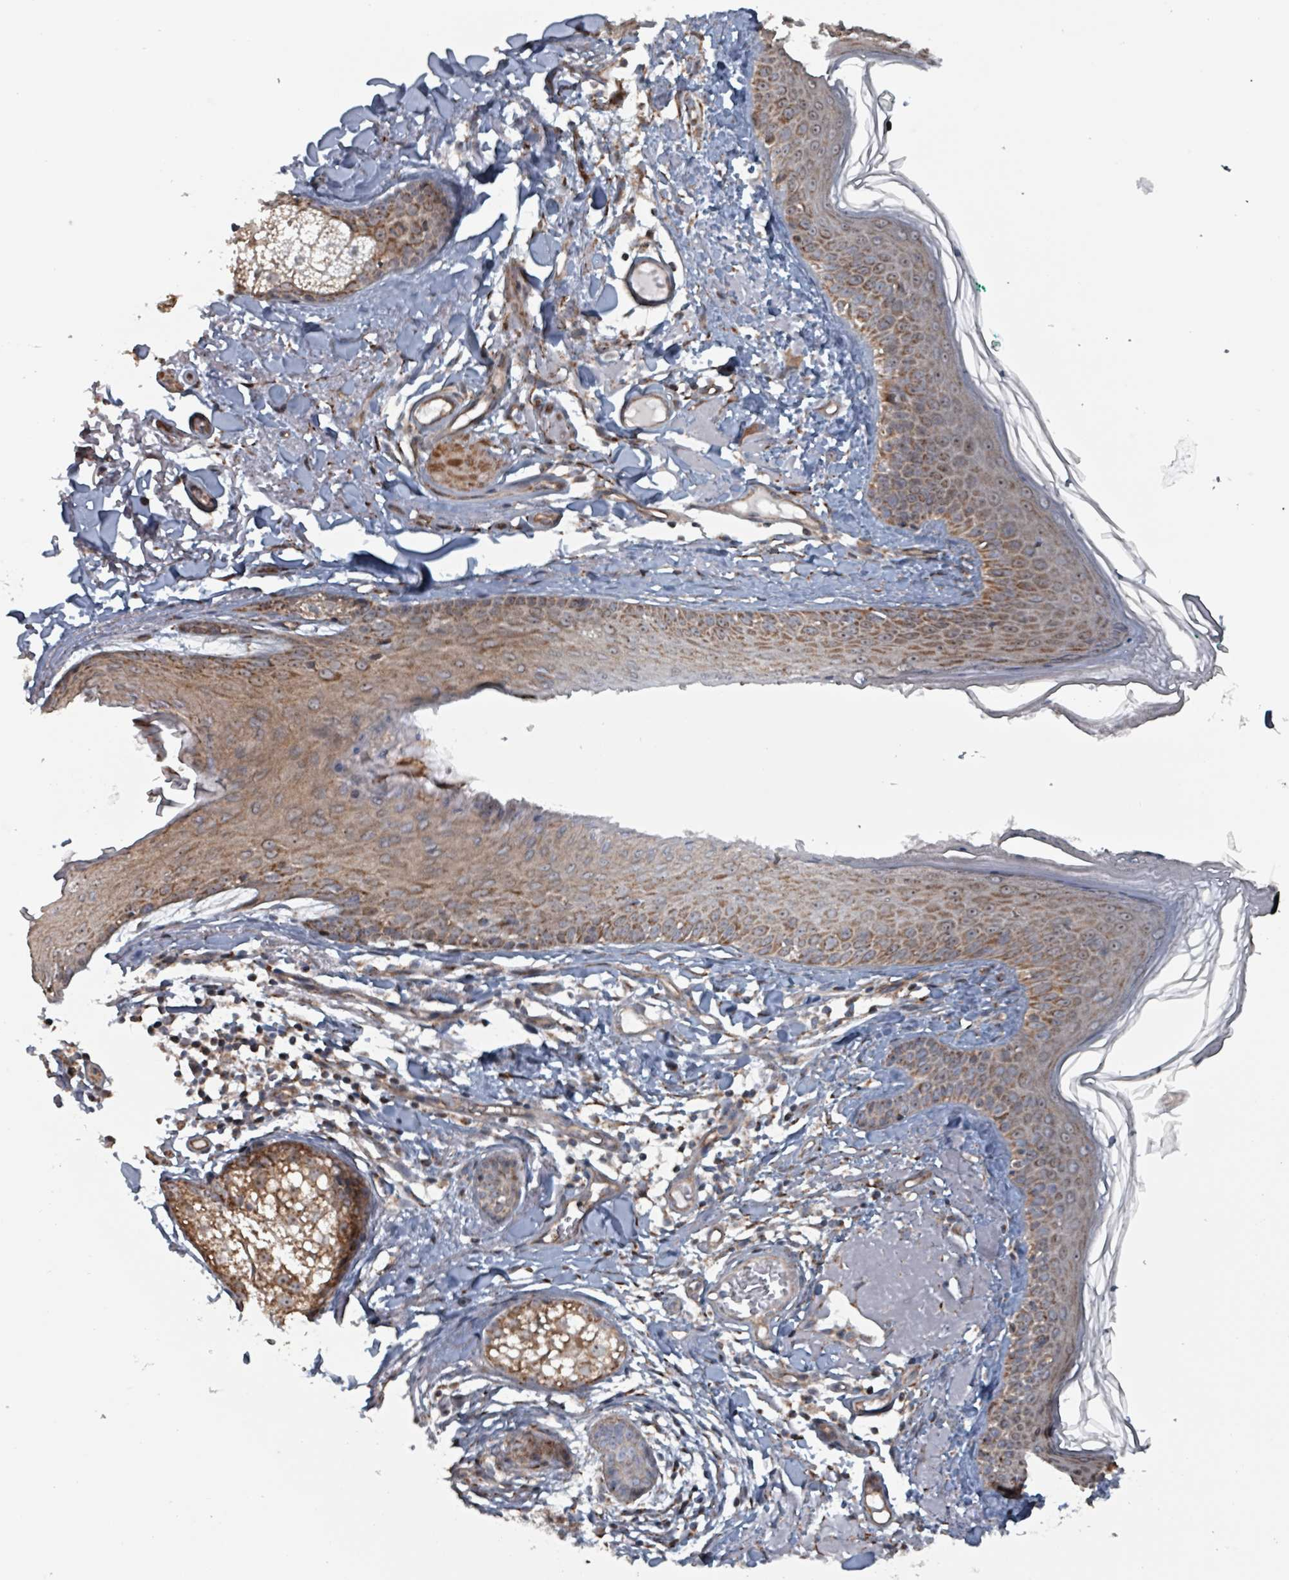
{"staining": {"intensity": "weak", "quantity": ">75%", "location": "cytoplasmic/membranous"}, "tissue": "skin", "cell_type": "Fibroblasts", "image_type": "normal", "snomed": [{"axis": "morphology", "description": "Normal tissue, NOS"}, {"axis": "morphology", "description": "Malignant melanoma, NOS"}, {"axis": "topography", "description": "Skin"}], "caption": "Weak cytoplasmic/membranous staining is present in about >75% of fibroblasts in normal skin. (DAB (3,3'-diaminobenzidine) = brown stain, brightfield microscopy at high magnification).", "gene": "MRPL4", "patient": {"sex": "male", "age": 80}}